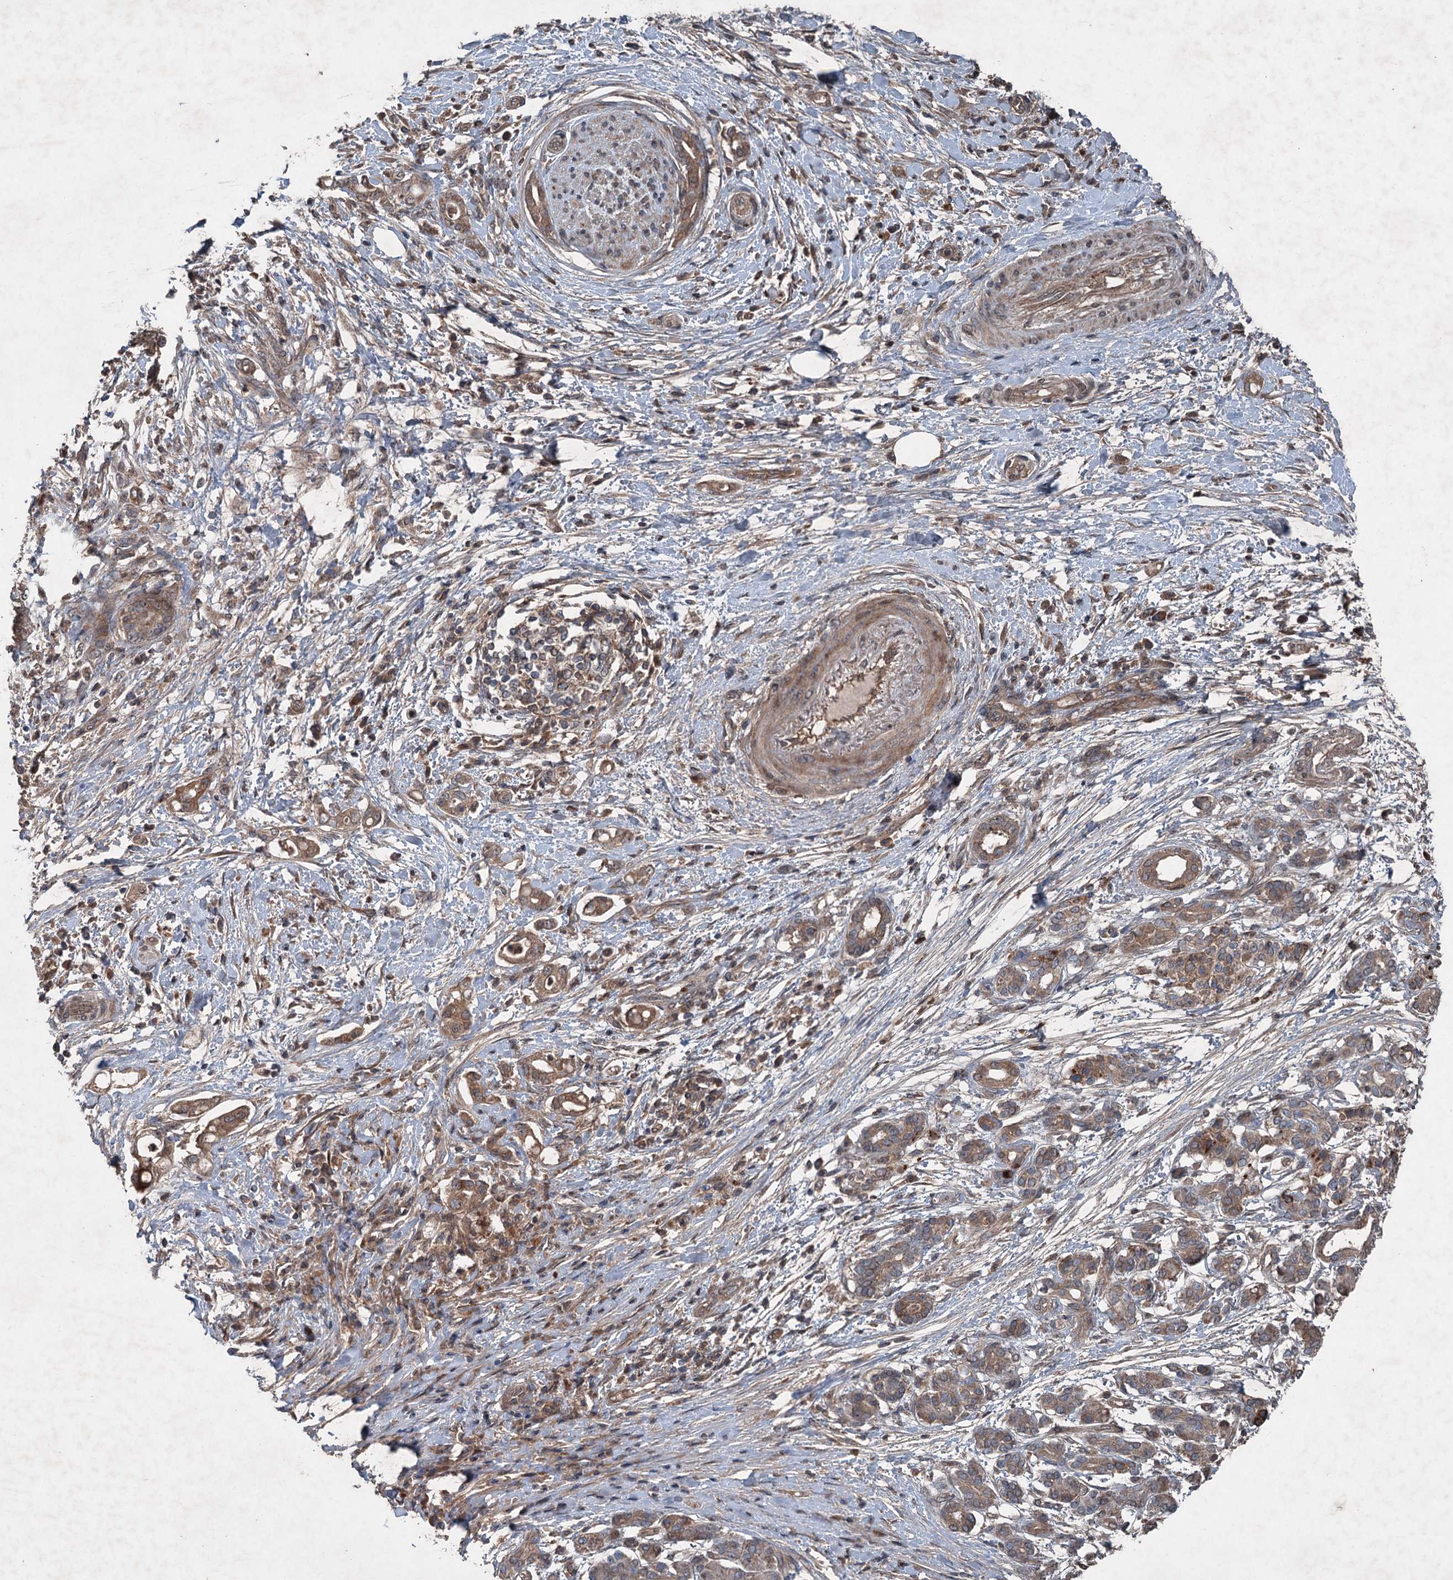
{"staining": {"intensity": "moderate", "quantity": ">75%", "location": "cytoplasmic/membranous"}, "tissue": "pancreatic cancer", "cell_type": "Tumor cells", "image_type": "cancer", "snomed": [{"axis": "morphology", "description": "Adenocarcinoma, NOS"}, {"axis": "topography", "description": "Pancreas"}], "caption": "Pancreatic cancer was stained to show a protein in brown. There is medium levels of moderate cytoplasmic/membranous expression in about >75% of tumor cells.", "gene": "ALAS1", "patient": {"sex": "female", "age": 55}}